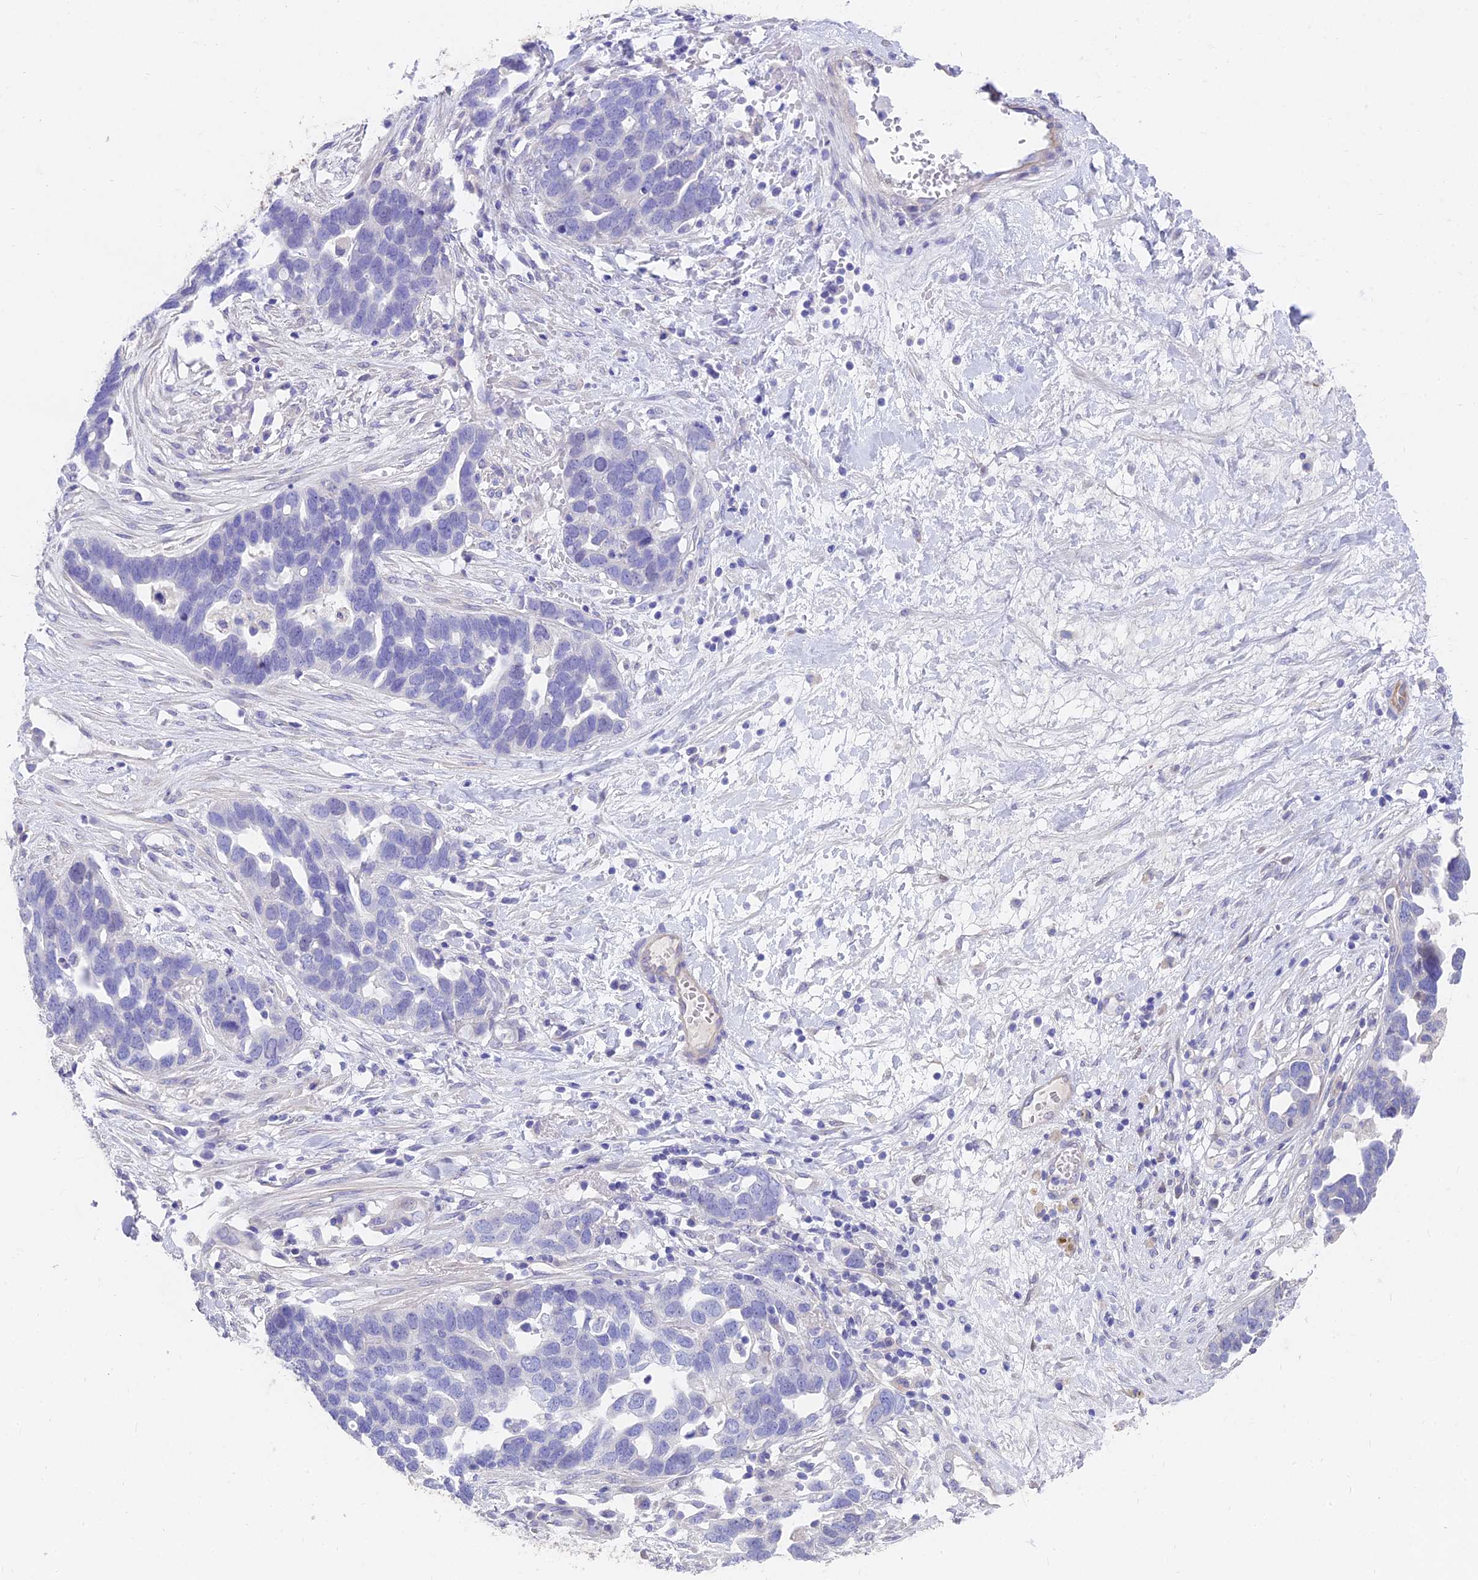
{"staining": {"intensity": "negative", "quantity": "none", "location": "none"}, "tissue": "ovarian cancer", "cell_type": "Tumor cells", "image_type": "cancer", "snomed": [{"axis": "morphology", "description": "Cystadenocarcinoma, serous, NOS"}, {"axis": "topography", "description": "Ovary"}], "caption": "Tumor cells are negative for brown protein staining in serous cystadenocarcinoma (ovarian). (DAB (3,3'-diaminobenzidine) IHC, high magnification).", "gene": "FAM168B", "patient": {"sex": "female", "age": 54}}